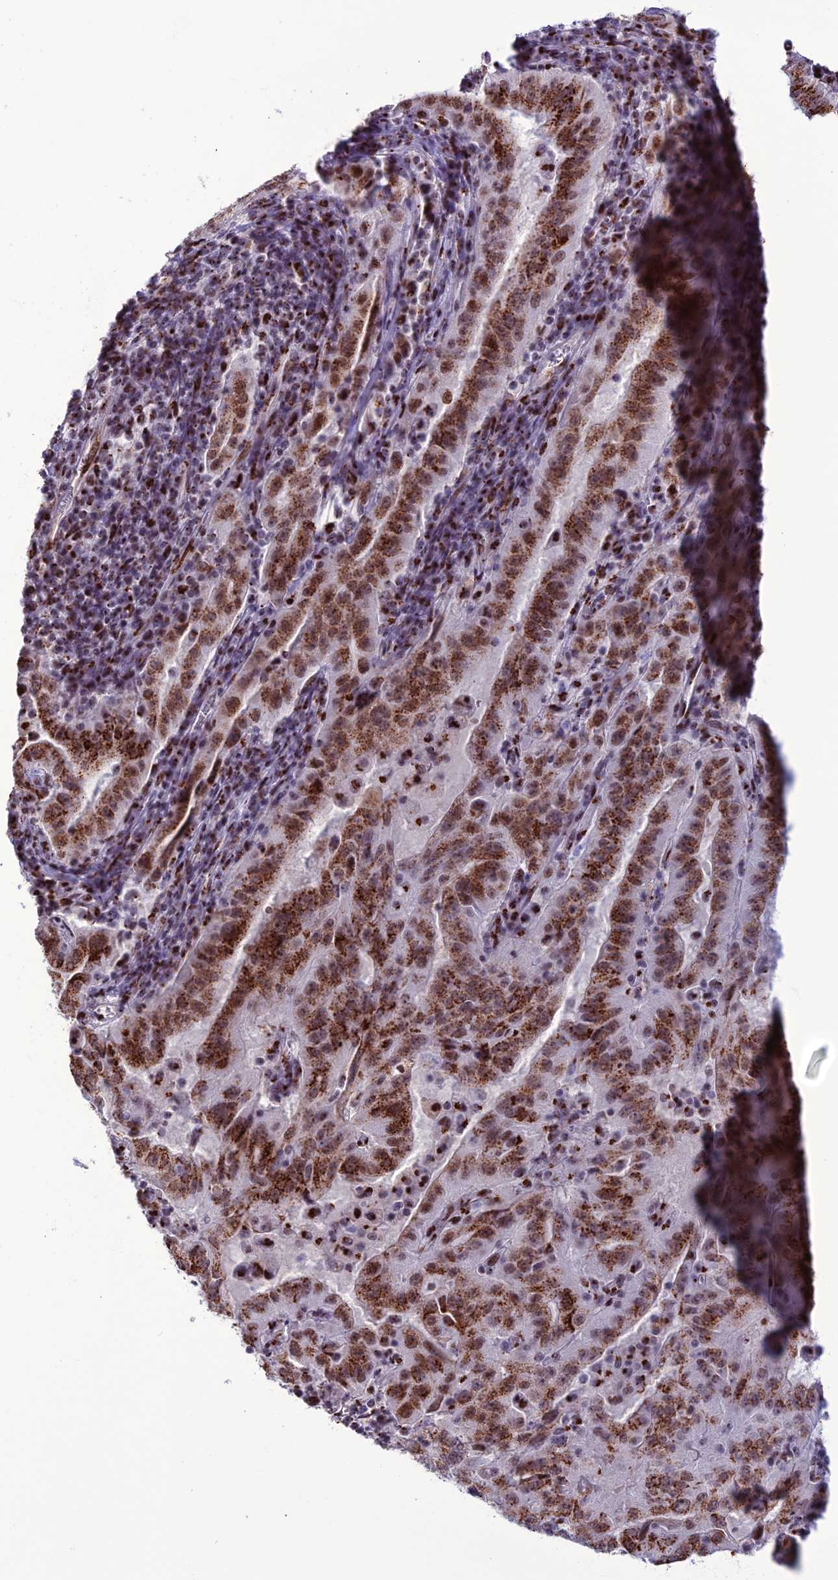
{"staining": {"intensity": "strong", "quantity": ">75%", "location": "cytoplasmic/membranous,nuclear"}, "tissue": "pancreatic cancer", "cell_type": "Tumor cells", "image_type": "cancer", "snomed": [{"axis": "morphology", "description": "Adenocarcinoma, NOS"}, {"axis": "topography", "description": "Pancreas"}], "caption": "Pancreatic cancer (adenocarcinoma) stained with a protein marker demonstrates strong staining in tumor cells.", "gene": "PLEKHA4", "patient": {"sex": "male", "age": 63}}